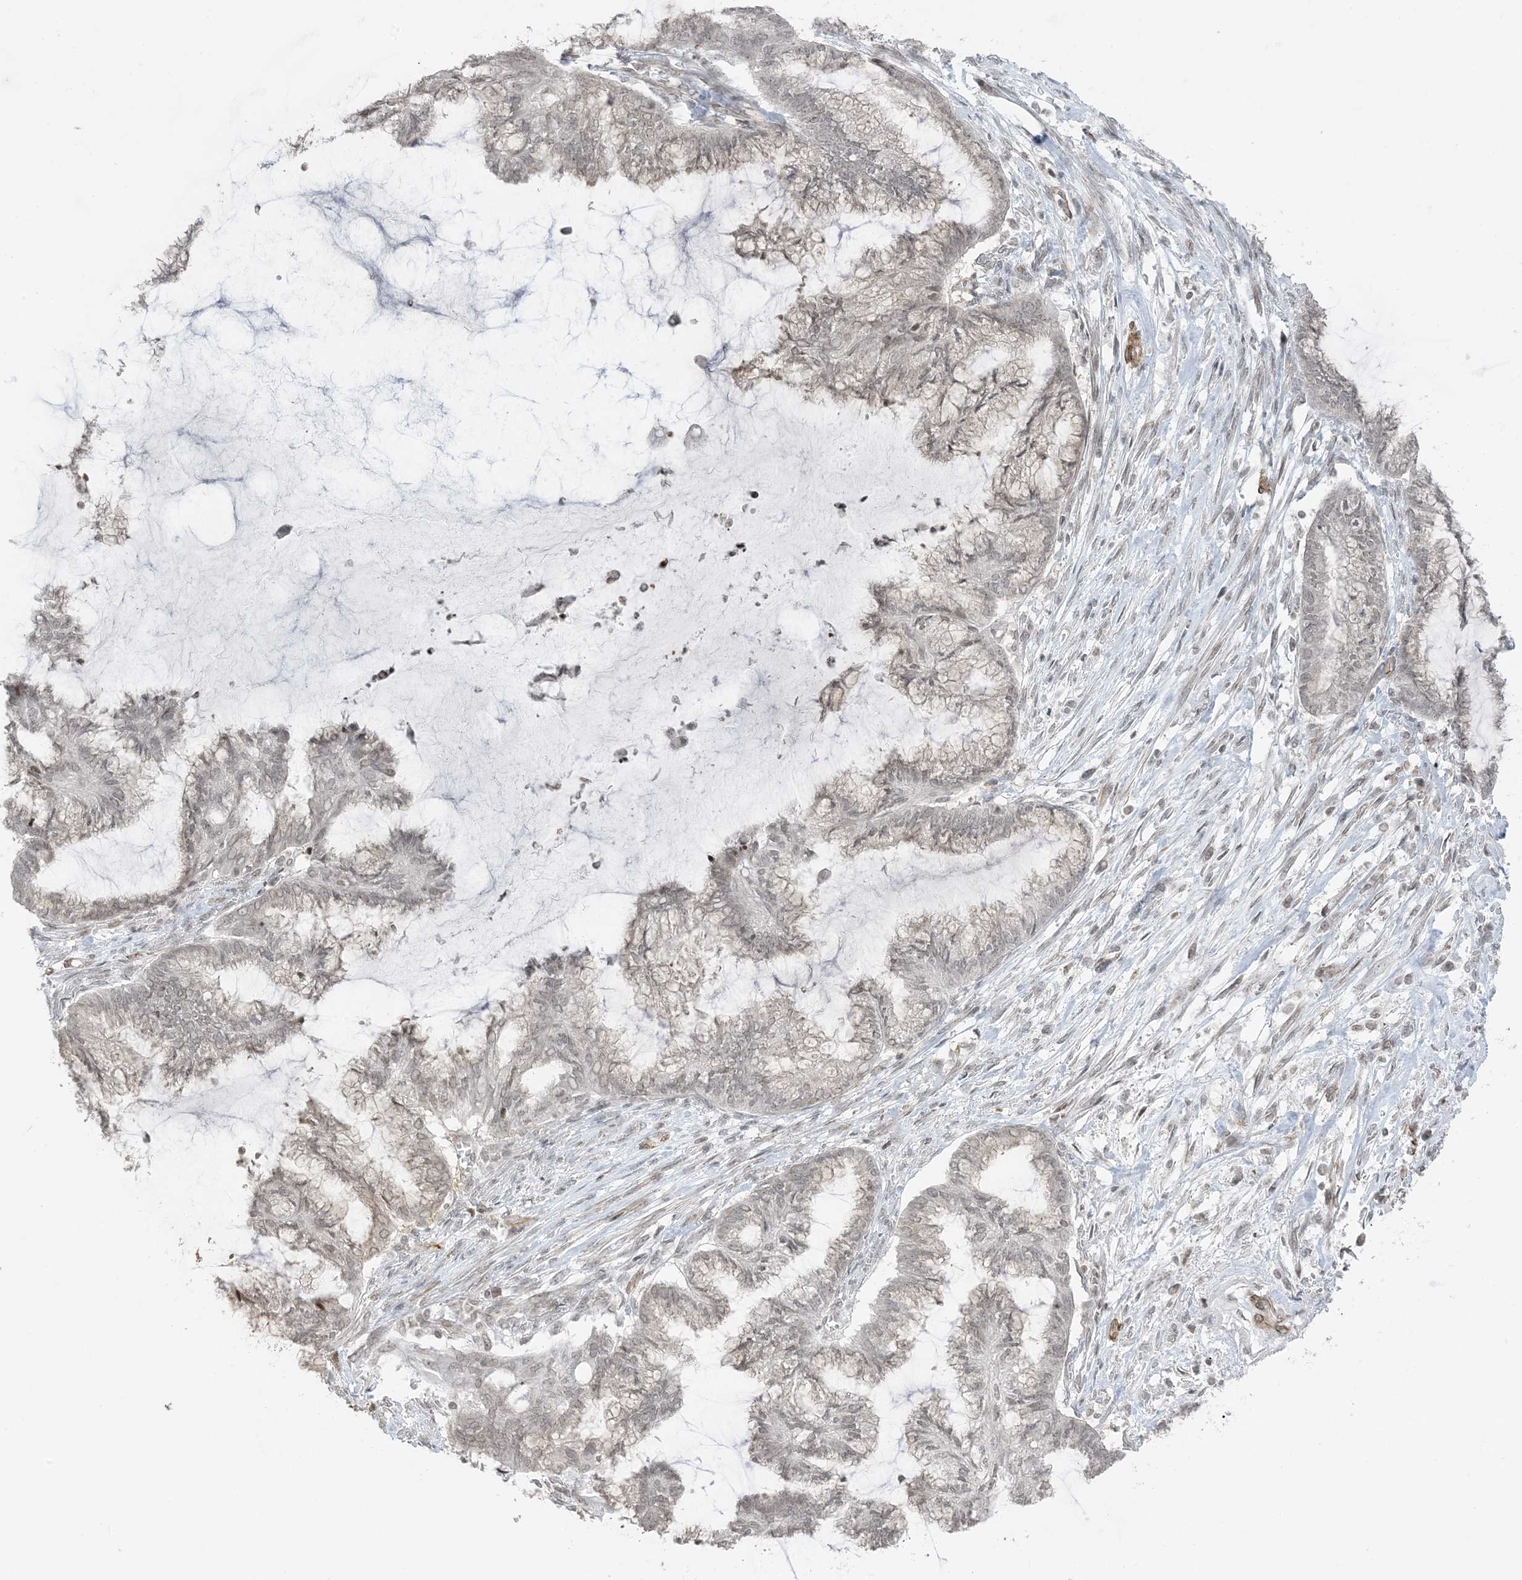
{"staining": {"intensity": "weak", "quantity": ">75%", "location": "nuclear"}, "tissue": "endometrial cancer", "cell_type": "Tumor cells", "image_type": "cancer", "snomed": [{"axis": "morphology", "description": "Adenocarcinoma, NOS"}, {"axis": "topography", "description": "Endometrium"}], "caption": "Immunohistochemistry (DAB (3,3'-diaminobenzidine)) staining of human adenocarcinoma (endometrial) exhibits weak nuclear protein positivity in approximately >75% of tumor cells.", "gene": "METAP1D", "patient": {"sex": "female", "age": 86}}